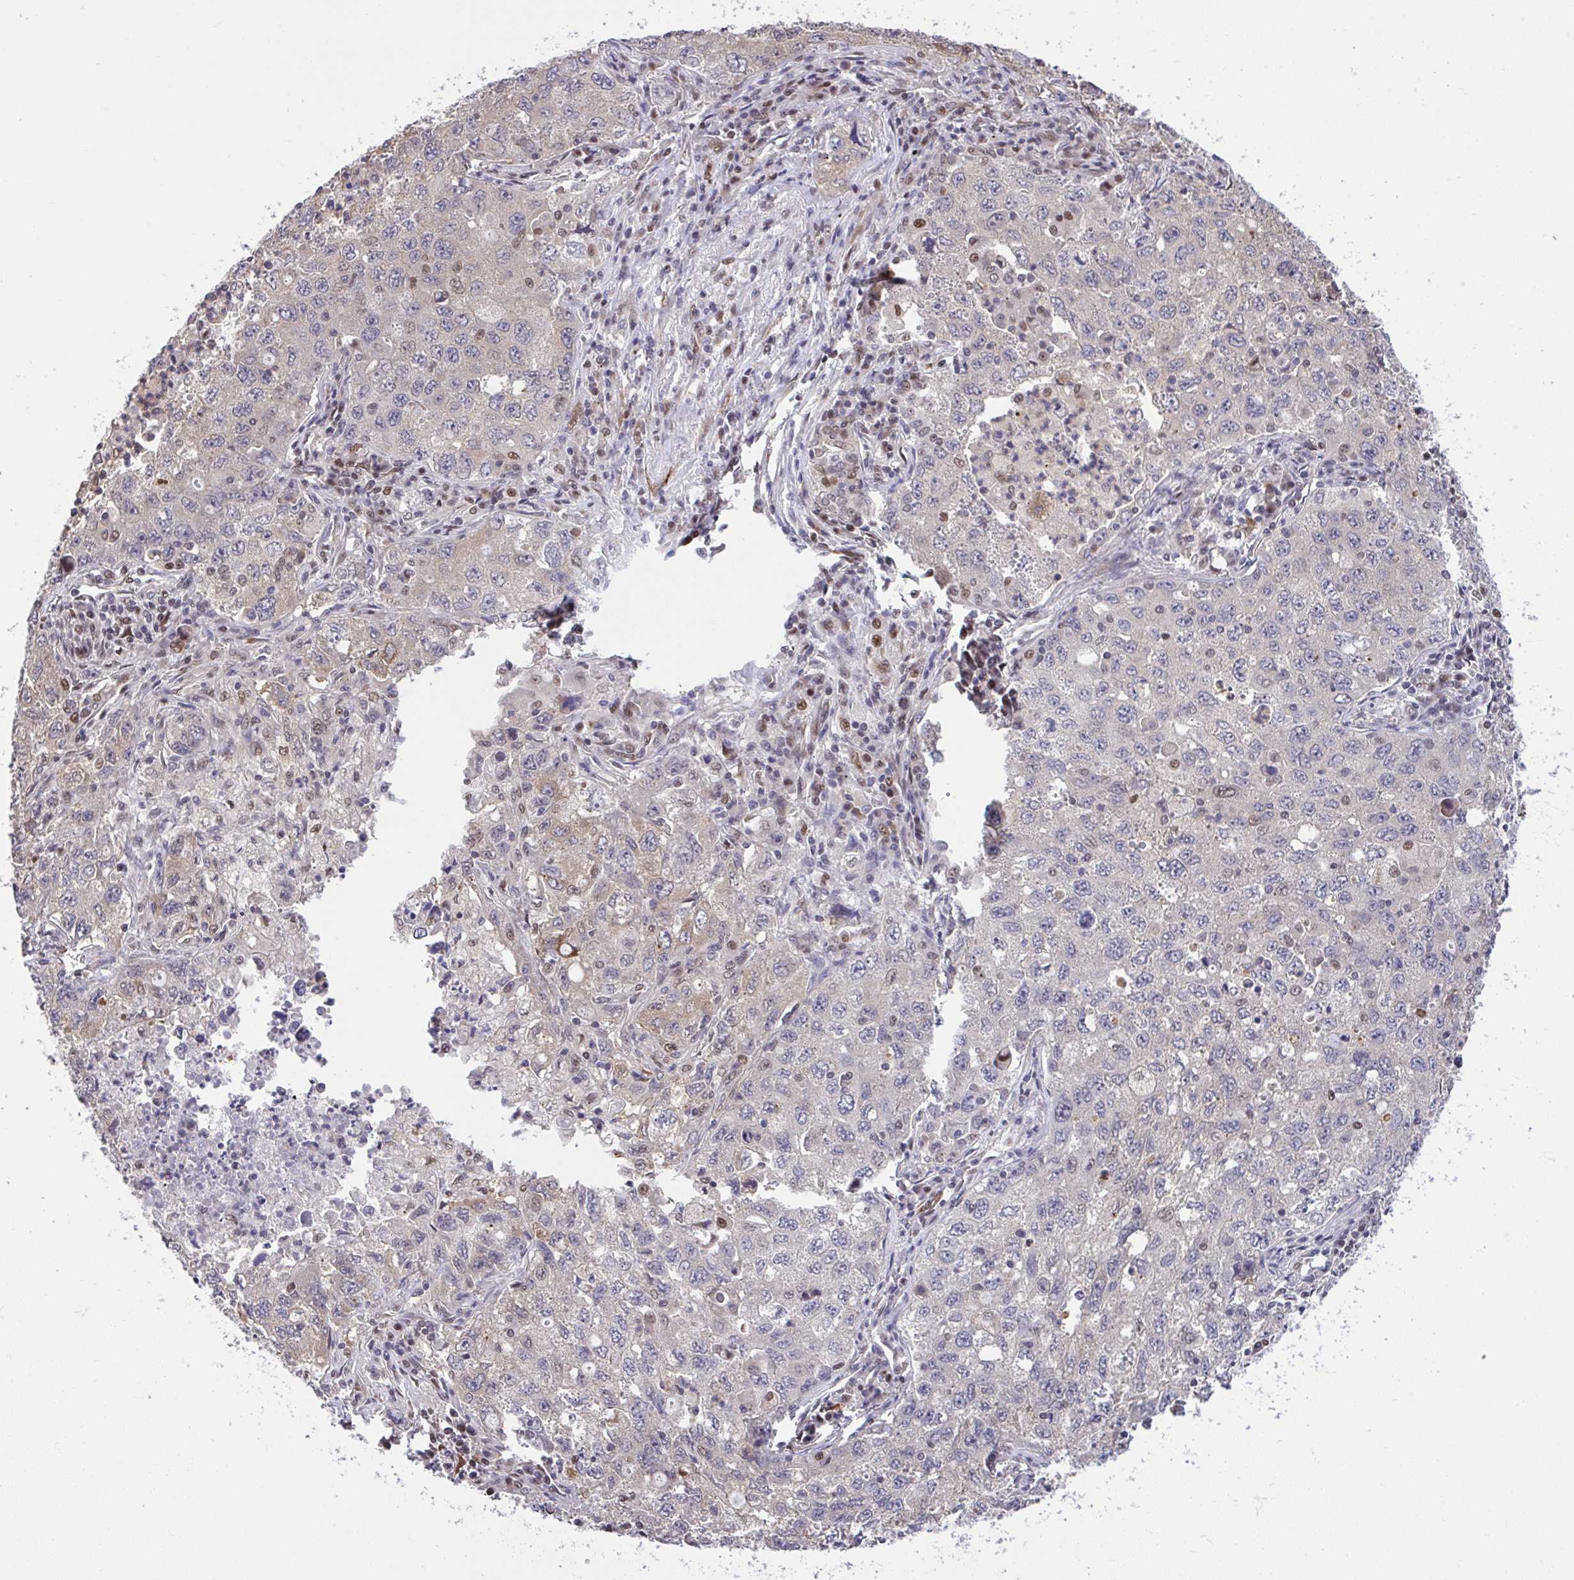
{"staining": {"intensity": "negative", "quantity": "none", "location": "none"}, "tissue": "lung cancer", "cell_type": "Tumor cells", "image_type": "cancer", "snomed": [{"axis": "morphology", "description": "Adenocarcinoma, NOS"}, {"axis": "topography", "description": "Lung"}], "caption": "Tumor cells show no significant expression in adenocarcinoma (lung).", "gene": "GLIS3", "patient": {"sex": "female", "age": 57}}